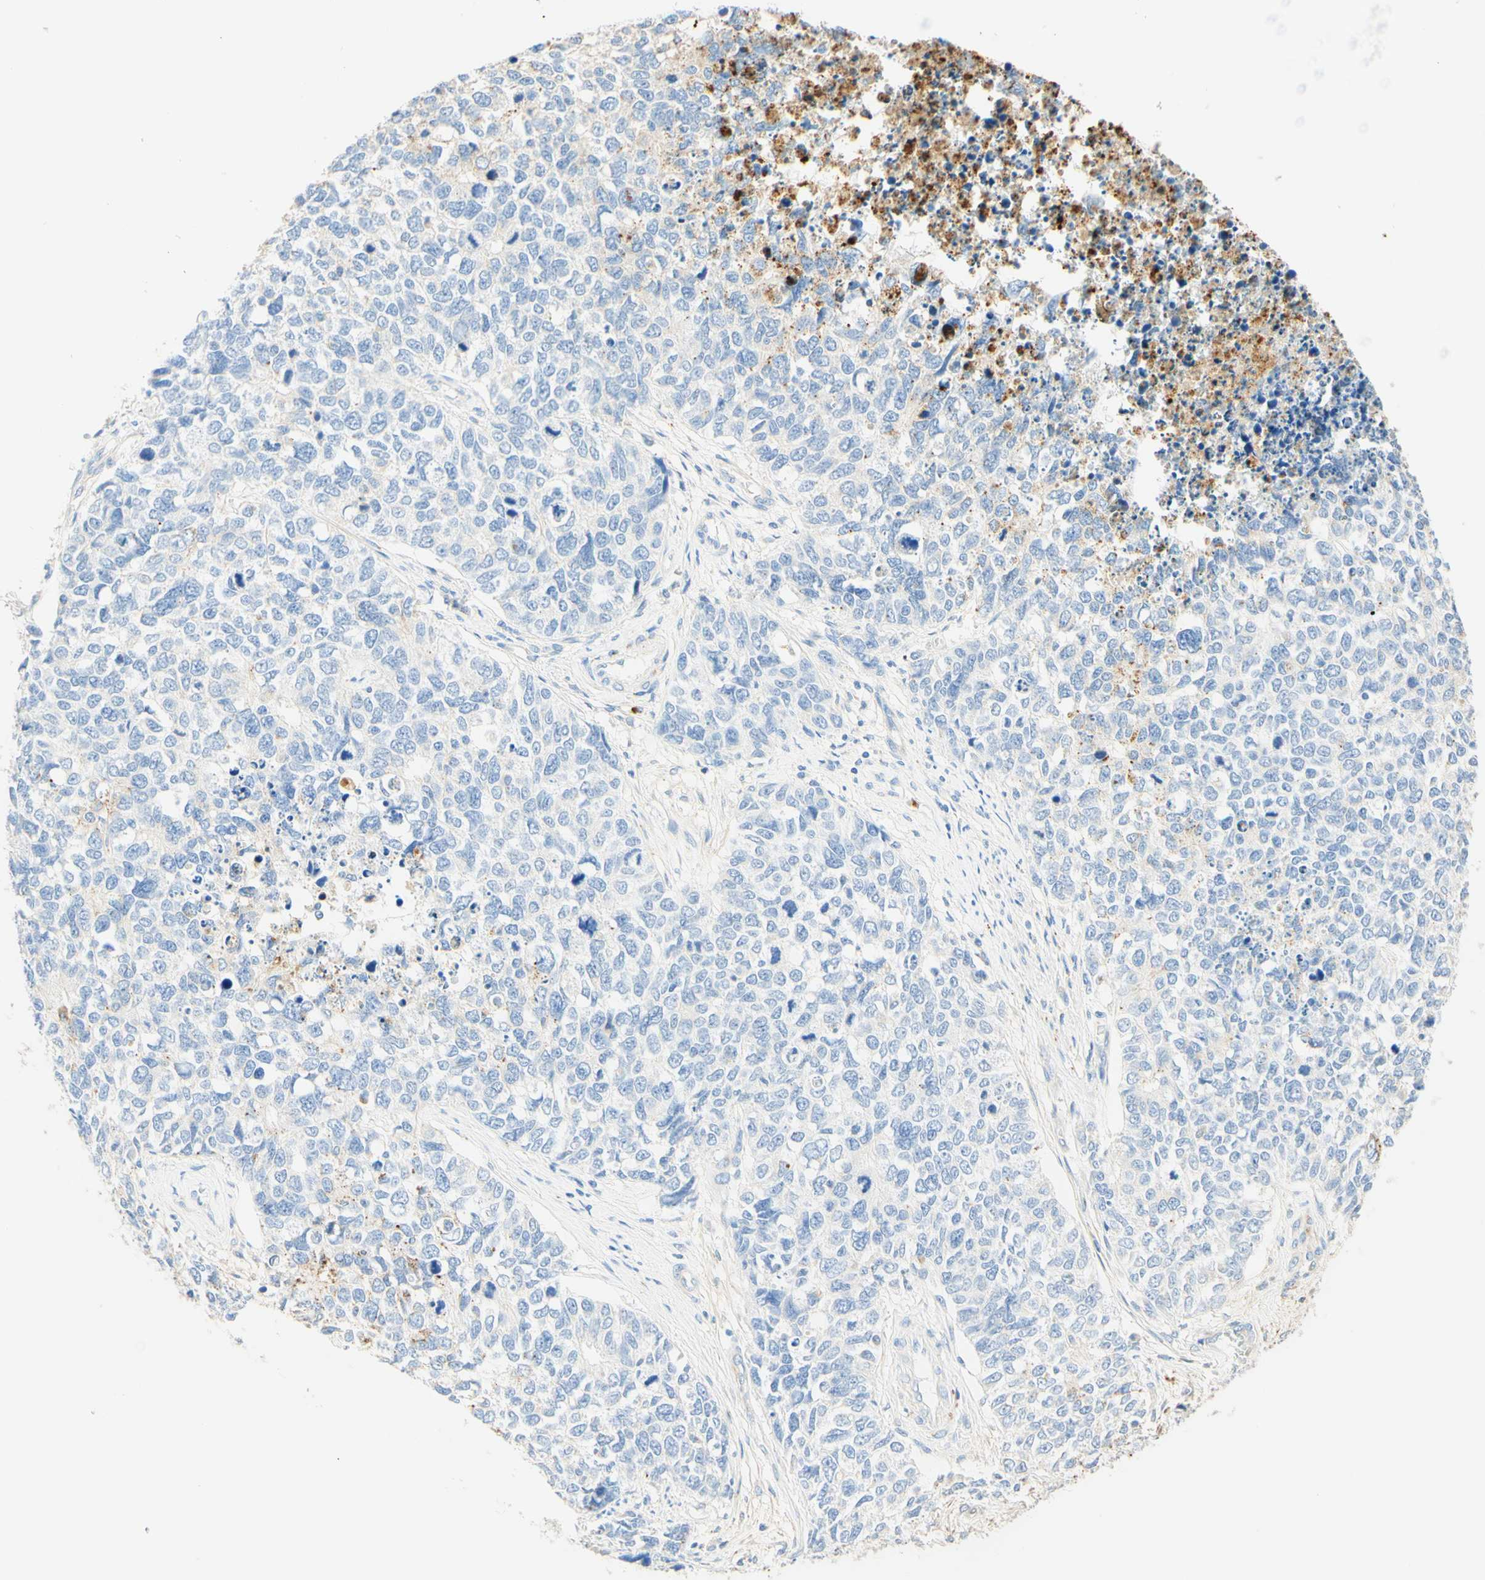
{"staining": {"intensity": "moderate", "quantity": "<25%", "location": "cytoplasmic/membranous"}, "tissue": "cervical cancer", "cell_type": "Tumor cells", "image_type": "cancer", "snomed": [{"axis": "morphology", "description": "Squamous cell carcinoma, NOS"}, {"axis": "topography", "description": "Cervix"}], "caption": "Tumor cells demonstrate low levels of moderate cytoplasmic/membranous staining in approximately <25% of cells in cervical cancer.", "gene": "CD63", "patient": {"sex": "female", "age": 63}}